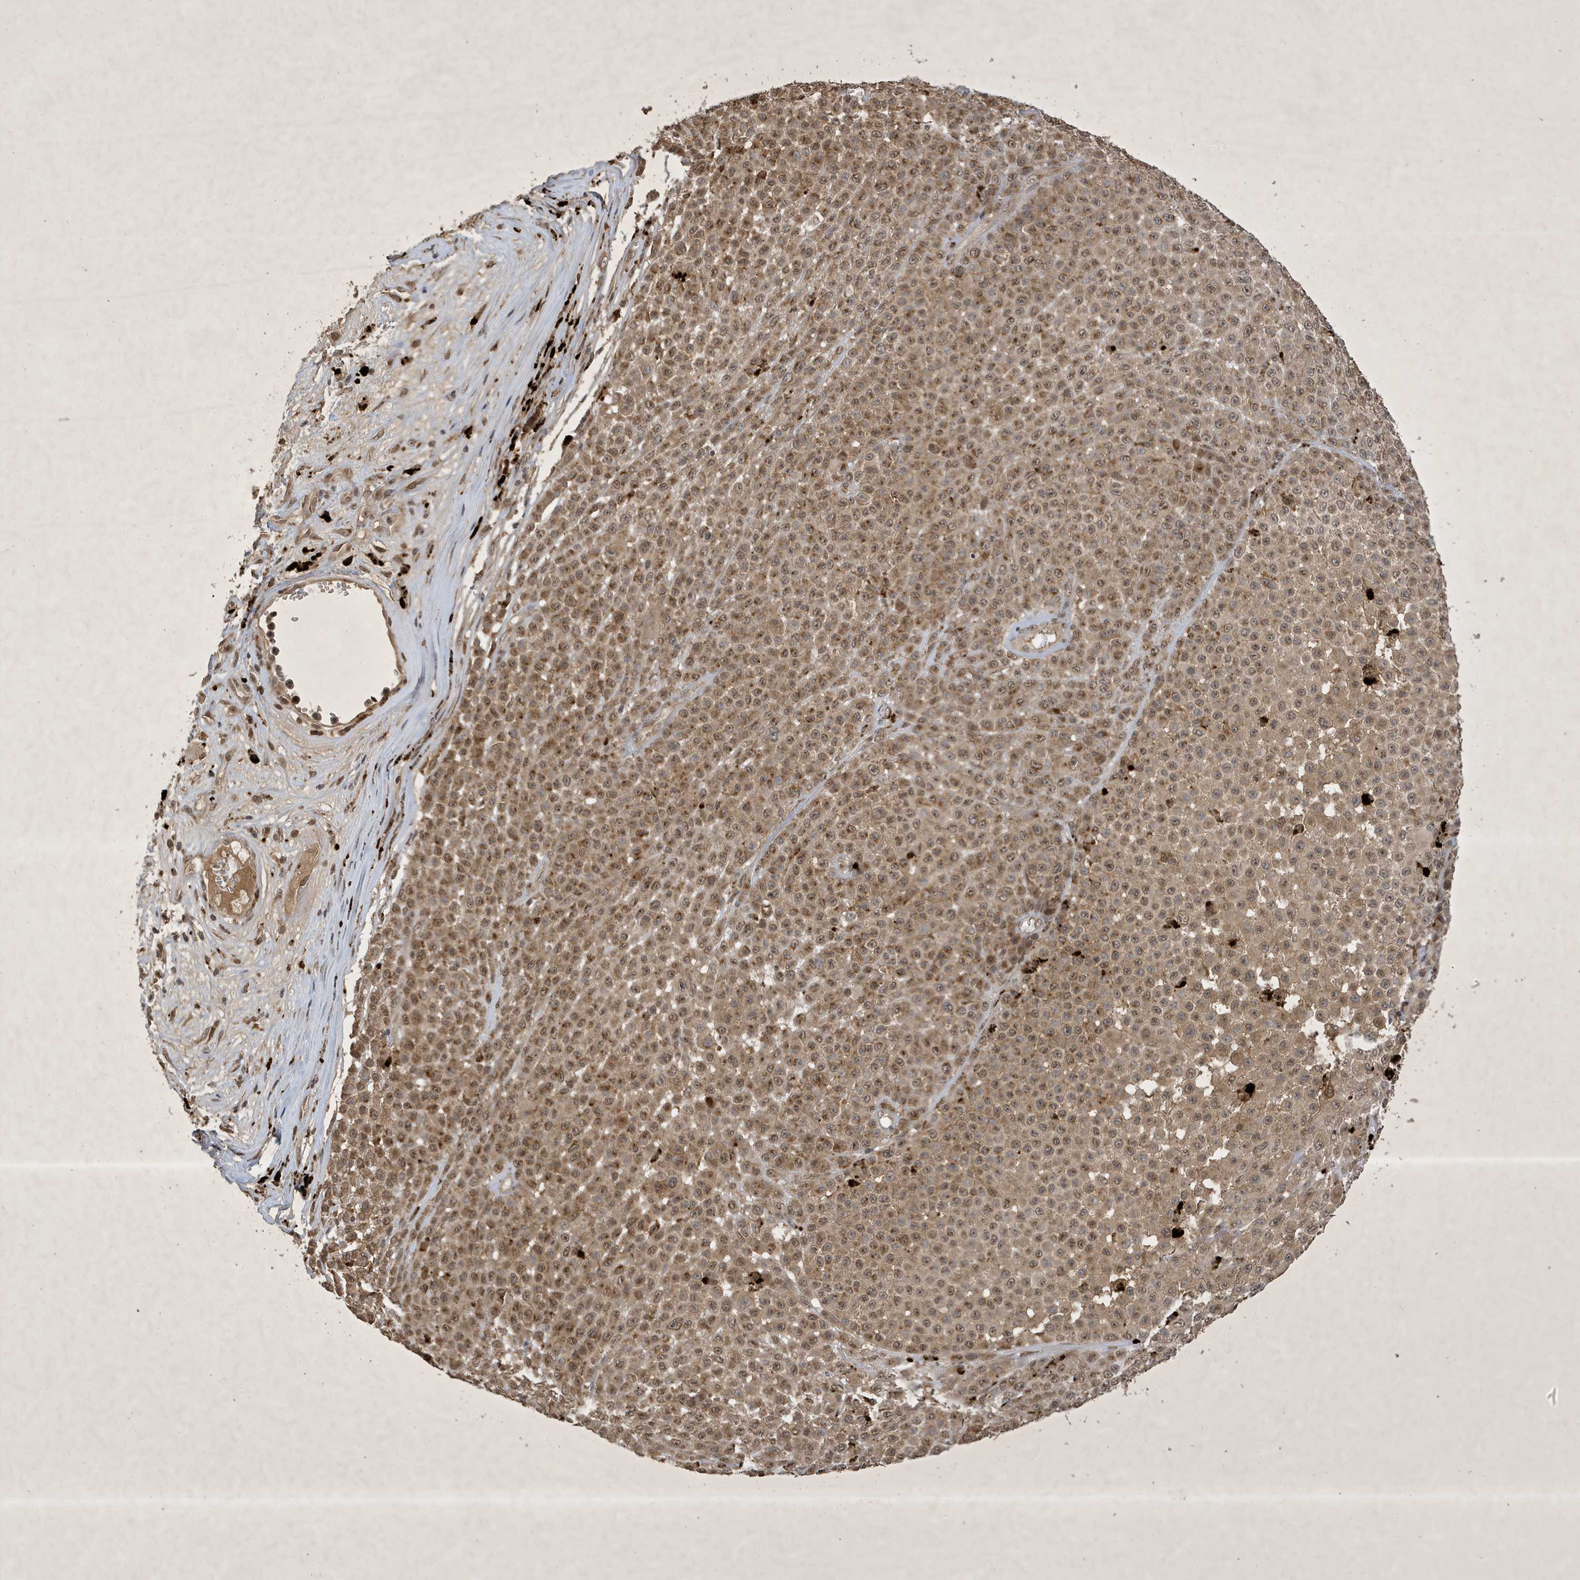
{"staining": {"intensity": "moderate", "quantity": ">75%", "location": "cytoplasmic/membranous,nuclear"}, "tissue": "melanoma", "cell_type": "Tumor cells", "image_type": "cancer", "snomed": [{"axis": "morphology", "description": "Malignant melanoma, NOS"}, {"axis": "topography", "description": "Skin"}], "caption": "Malignant melanoma stained with a protein marker reveals moderate staining in tumor cells.", "gene": "STX10", "patient": {"sex": "female", "age": 94}}